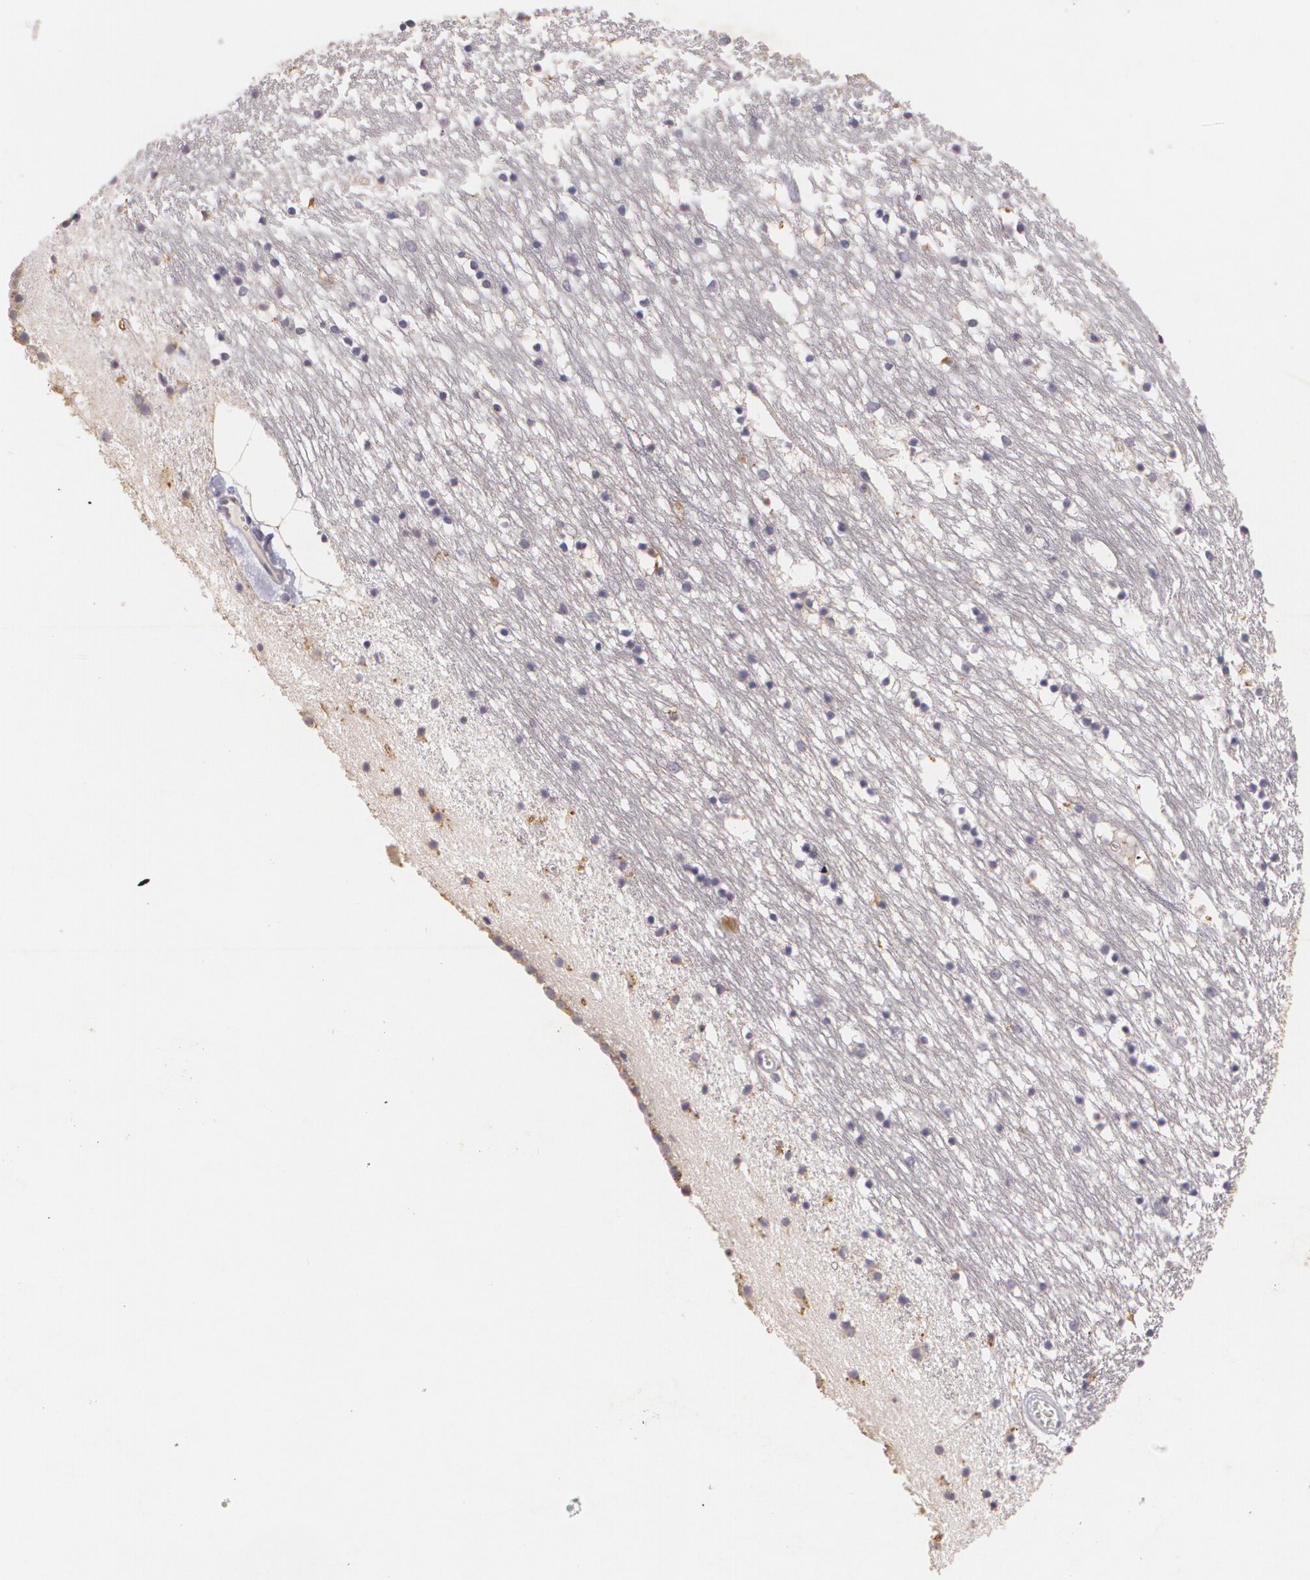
{"staining": {"intensity": "negative", "quantity": "none", "location": "none"}, "tissue": "caudate", "cell_type": "Glial cells", "image_type": "normal", "snomed": [{"axis": "morphology", "description": "Normal tissue, NOS"}, {"axis": "topography", "description": "Lateral ventricle wall"}], "caption": "The micrograph demonstrates no staining of glial cells in benign caudate. (DAB (3,3'-diaminobenzidine) immunohistochemistry (IHC) visualized using brightfield microscopy, high magnification).", "gene": "KCNA4", "patient": {"sex": "male", "age": 45}}